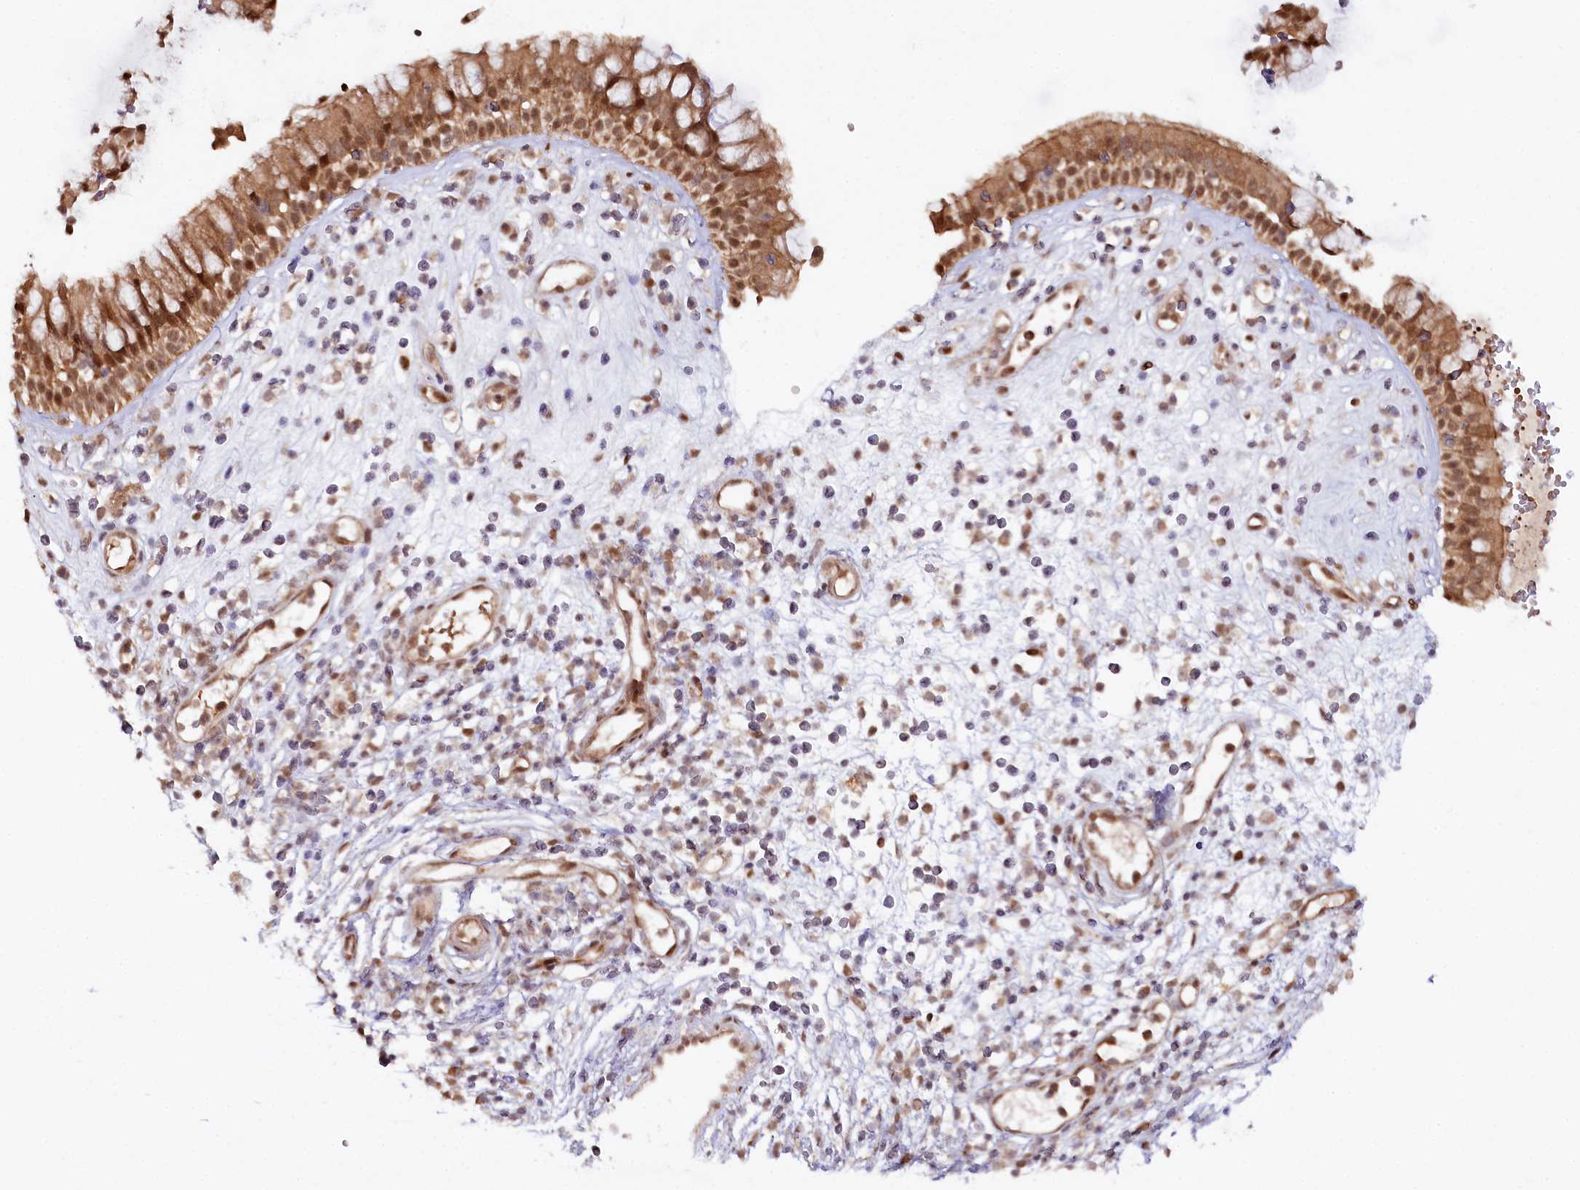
{"staining": {"intensity": "moderate", "quantity": ">75%", "location": "cytoplasmic/membranous,nuclear"}, "tissue": "nasopharynx", "cell_type": "Respiratory epithelial cells", "image_type": "normal", "snomed": [{"axis": "morphology", "description": "Normal tissue, NOS"}, {"axis": "morphology", "description": "Inflammation, NOS"}, {"axis": "topography", "description": "Nasopharynx"}], "caption": "Human nasopharynx stained for a protein (brown) shows moderate cytoplasmic/membranous,nuclear positive expression in approximately >75% of respiratory epithelial cells.", "gene": "CCDC65", "patient": {"sex": "male", "age": 29}}